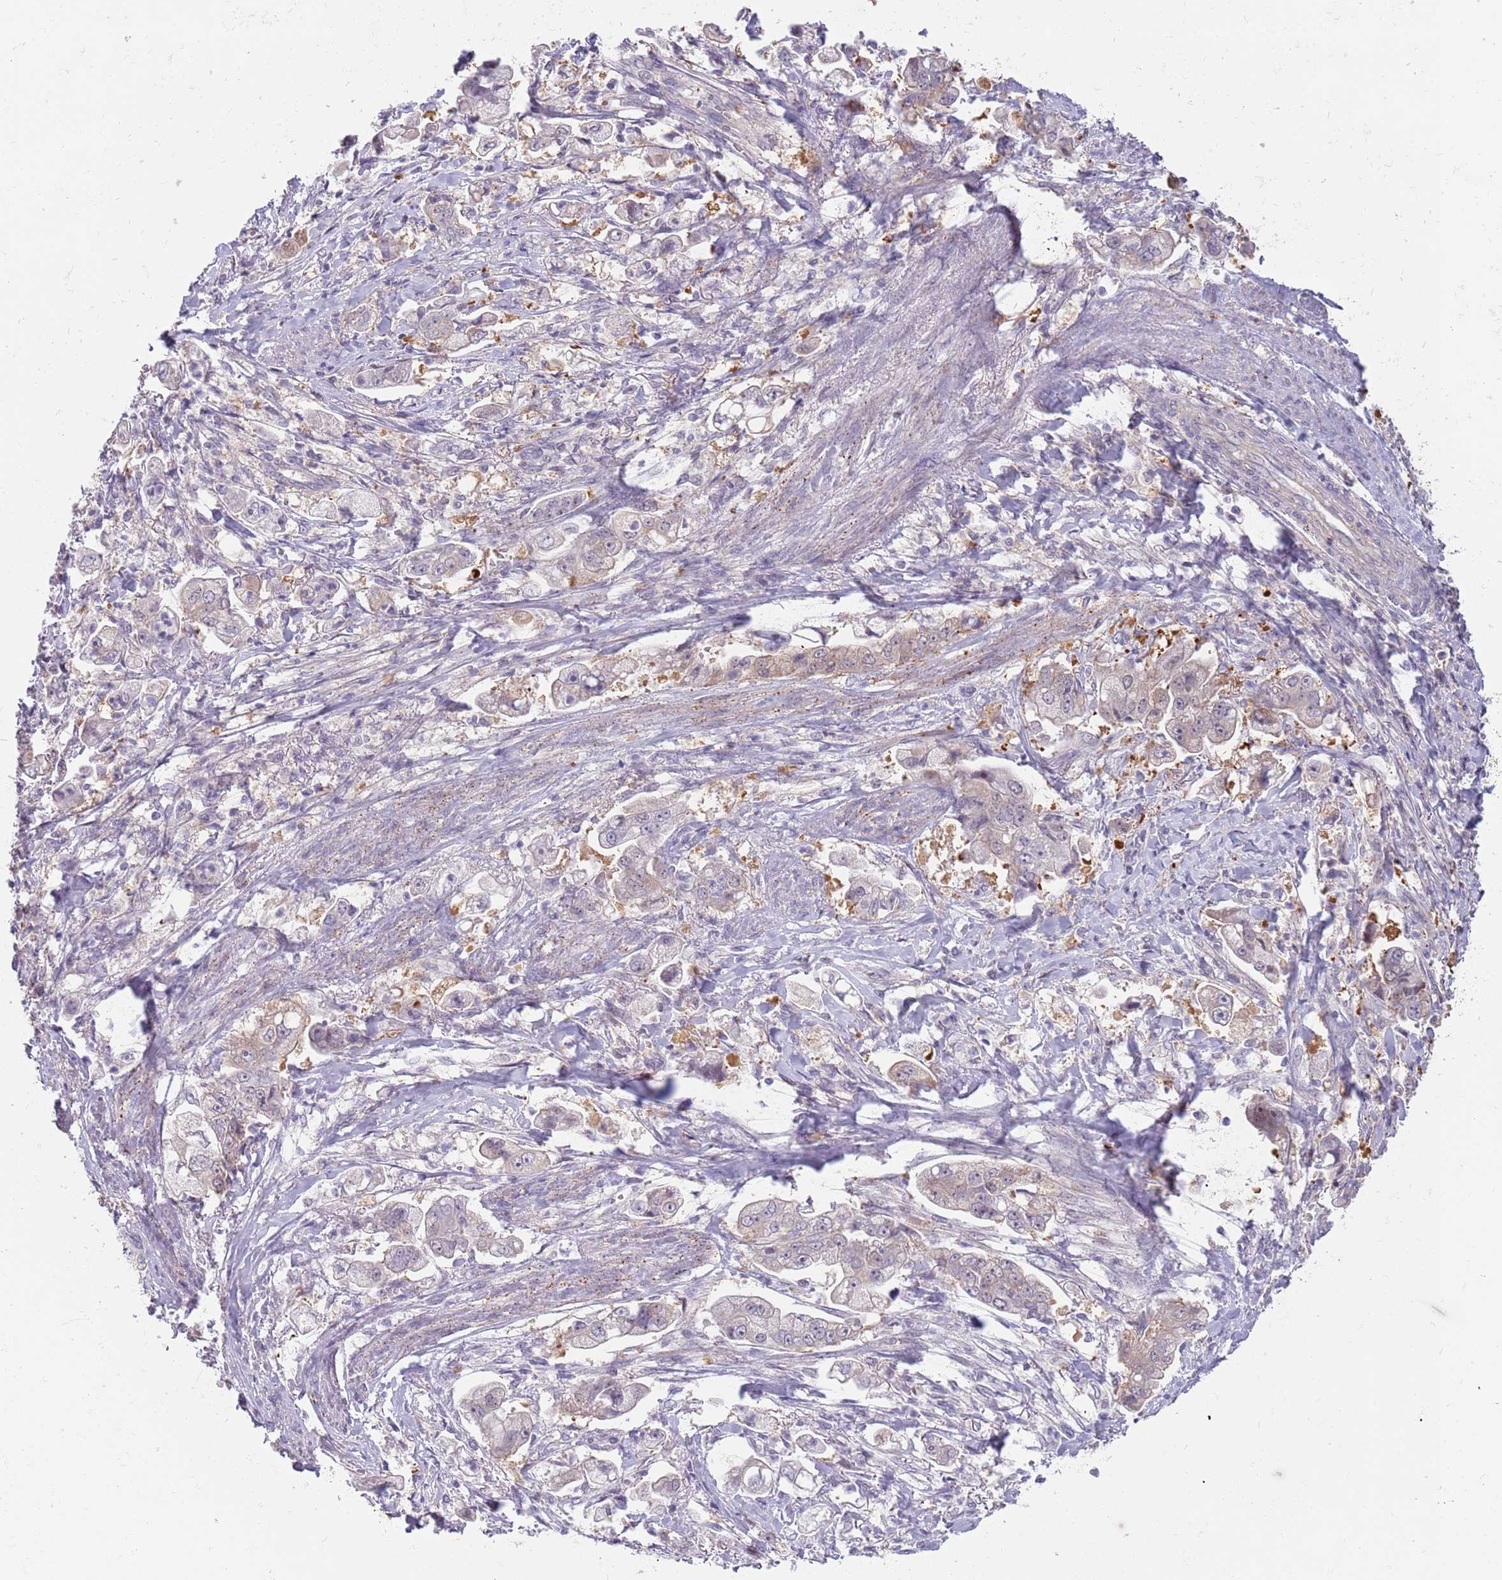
{"staining": {"intensity": "weak", "quantity": "<25%", "location": "cytoplasmic/membranous"}, "tissue": "stomach cancer", "cell_type": "Tumor cells", "image_type": "cancer", "snomed": [{"axis": "morphology", "description": "Adenocarcinoma, NOS"}, {"axis": "topography", "description": "Stomach"}], "caption": "Human stomach cancer stained for a protein using IHC demonstrates no positivity in tumor cells.", "gene": "LDHD", "patient": {"sex": "male", "age": 62}}